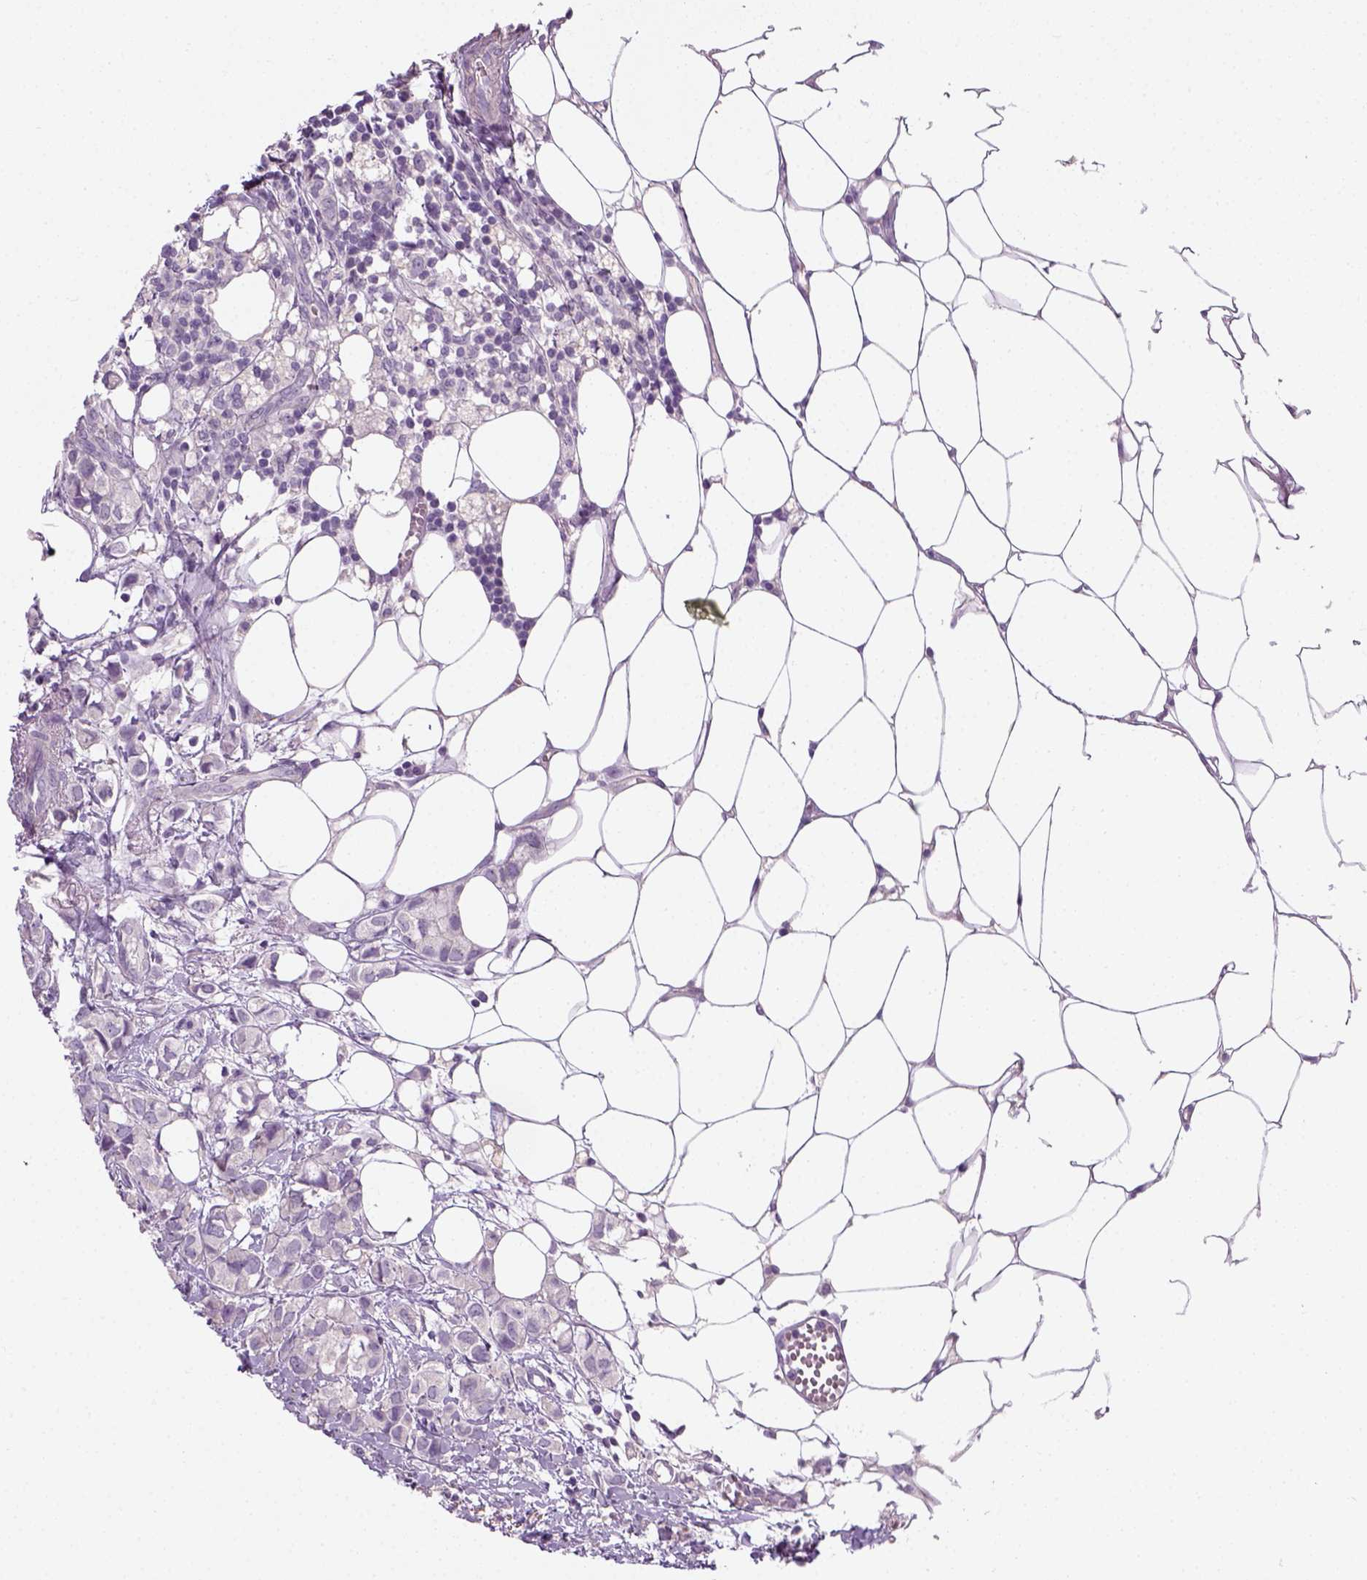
{"staining": {"intensity": "negative", "quantity": "none", "location": "none"}, "tissue": "breast cancer", "cell_type": "Tumor cells", "image_type": "cancer", "snomed": [{"axis": "morphology", "description": "Duct carcinoma"}, {"axis": "topography", "description": "Breast"}], "caption": "There is no significant expression in tumor cells of breast cancer.", "gene": "ELOVL3", "patient": {"sex": "female", "age": 85}}